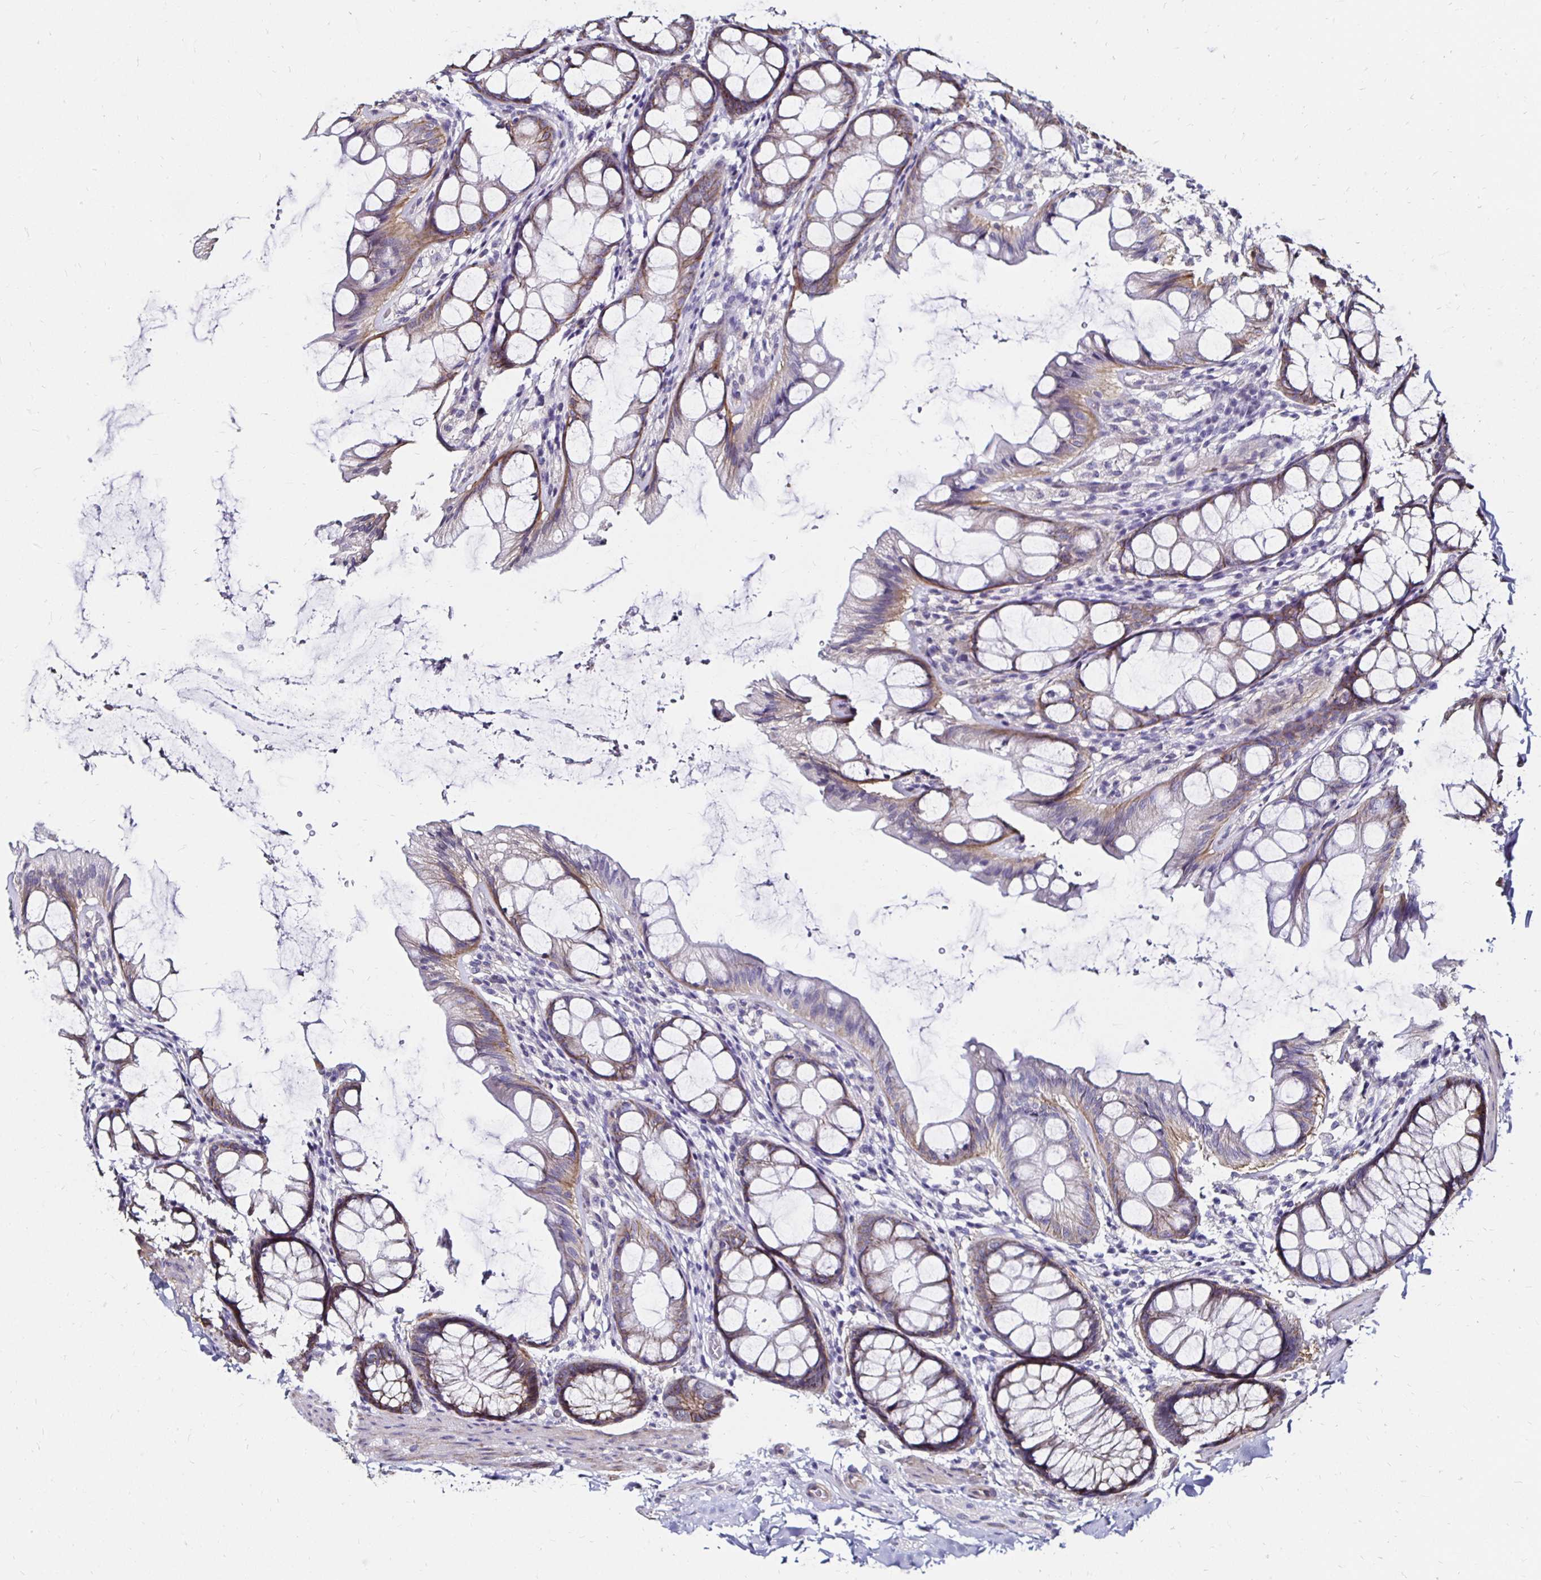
{"staining": {"intensity": "weak", "quantity": "25%-75%", "location": "cytoplasmic/membranous"}, "tissue": "colon", "cell_type": "Endothelial cells", "image_type": "normal", "snomed": [{"axis": "morphology", "description": "Normal tissue, NOS"}, {"axis": "topography", "description": "Colon"}], "caption": "Weak cytoplasmic/membranous expression for a protein is appreciated in approximately 25%-75% of endothelial cells of benign colon using IHC.", "gene": "ITGB1", "patient": {"sex": "male", "age": 47}}